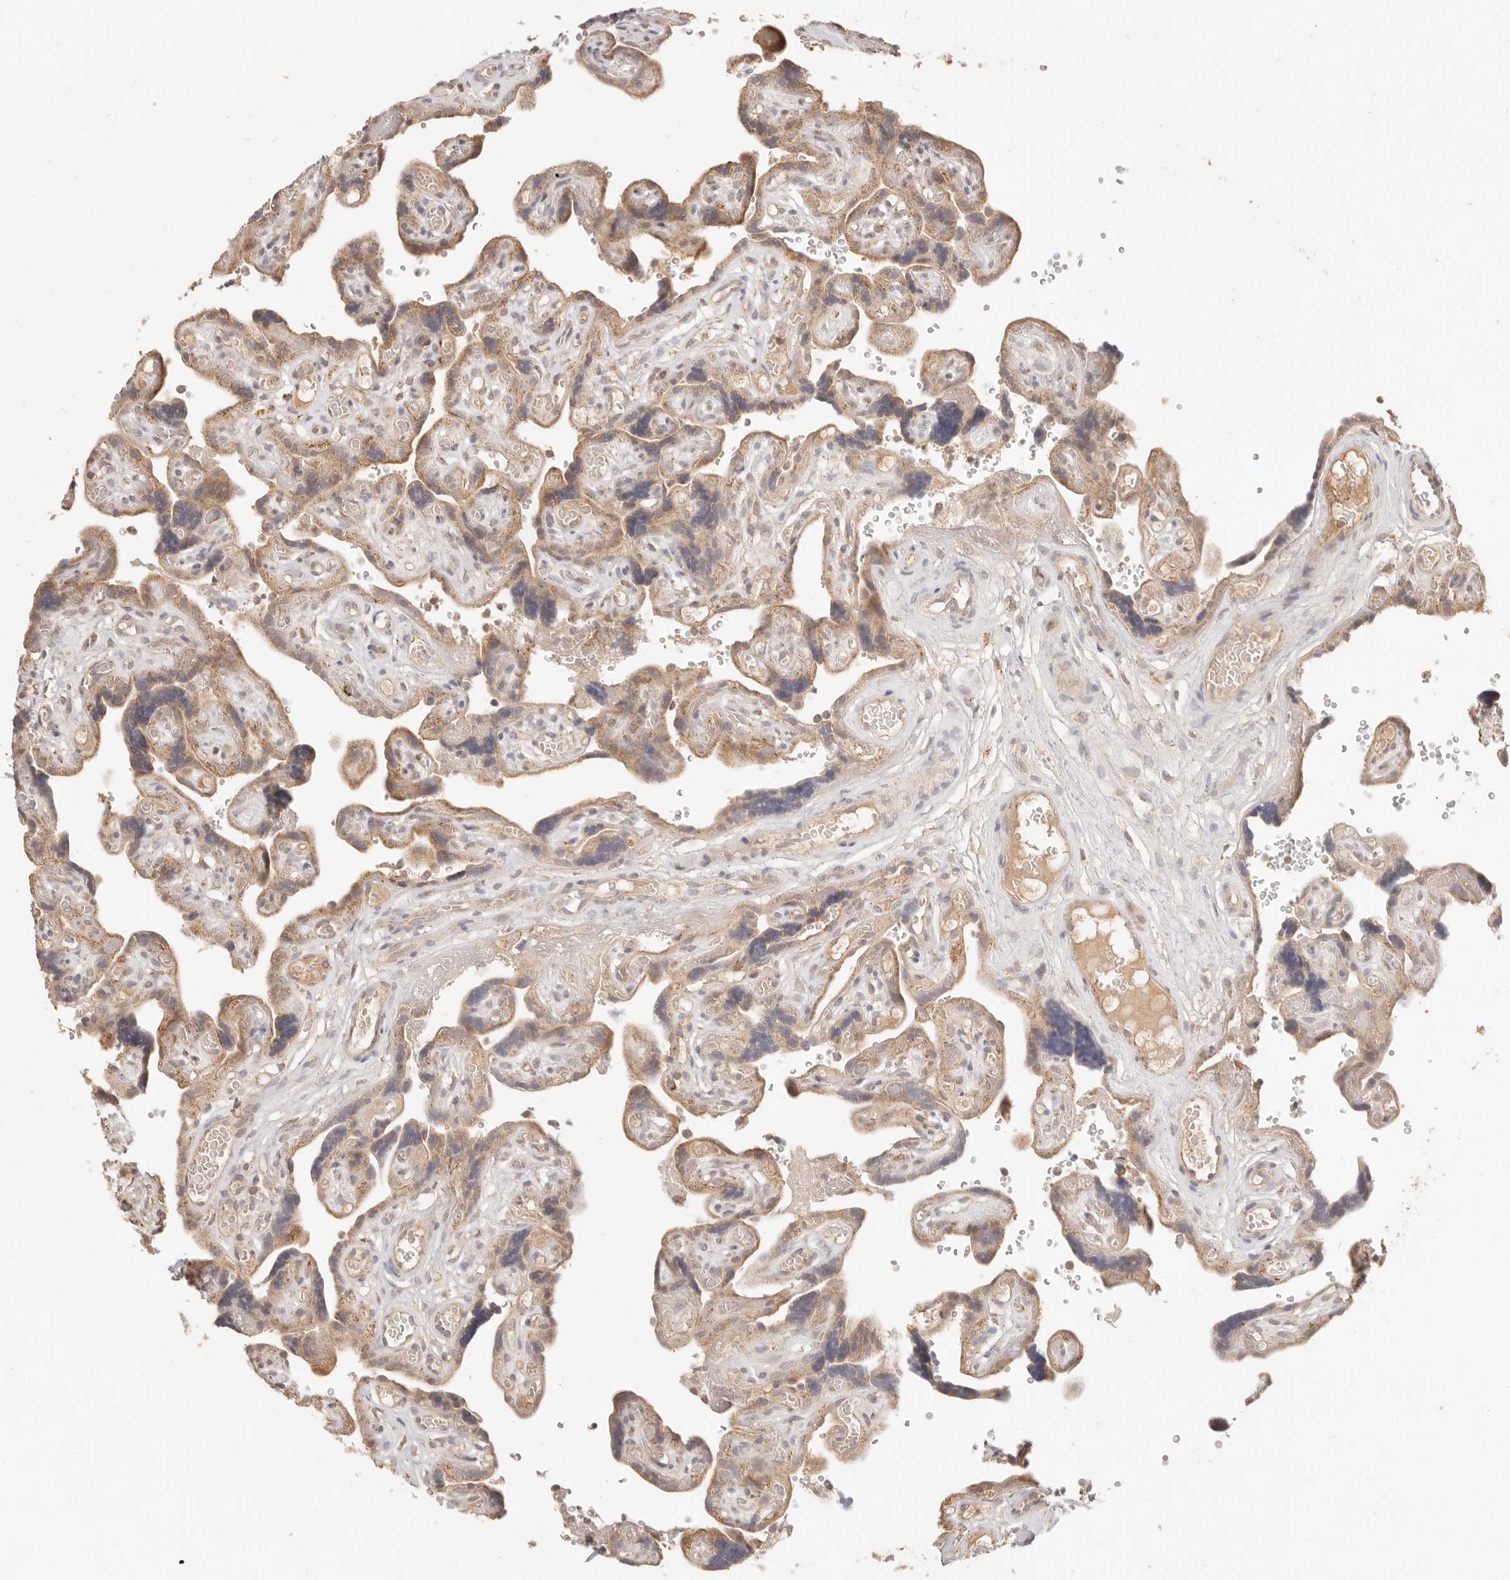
{"staining": {"intensity": "moderate", "quantity": ">75%", "location": "cytoplasmic/membranous"}, "tissue": "placenta", "cell_type": "Trophoblastic cells", "image_type": "normal", "snomed": [{"axis": "morphology", "description": "Normal tissue, NOS"}, {"axis": "topography", "description": "Placenta"}], "caption": "Trophoblastic cells demonstrate moderate cytoplasmic/membranous staining in about >75% of cells in unremarkable placenta. The protein is shown in brown color, while the nuclei are stained blue.", "gene": "CPLANE2", "patient": {"sex": "female", "age": 30}}